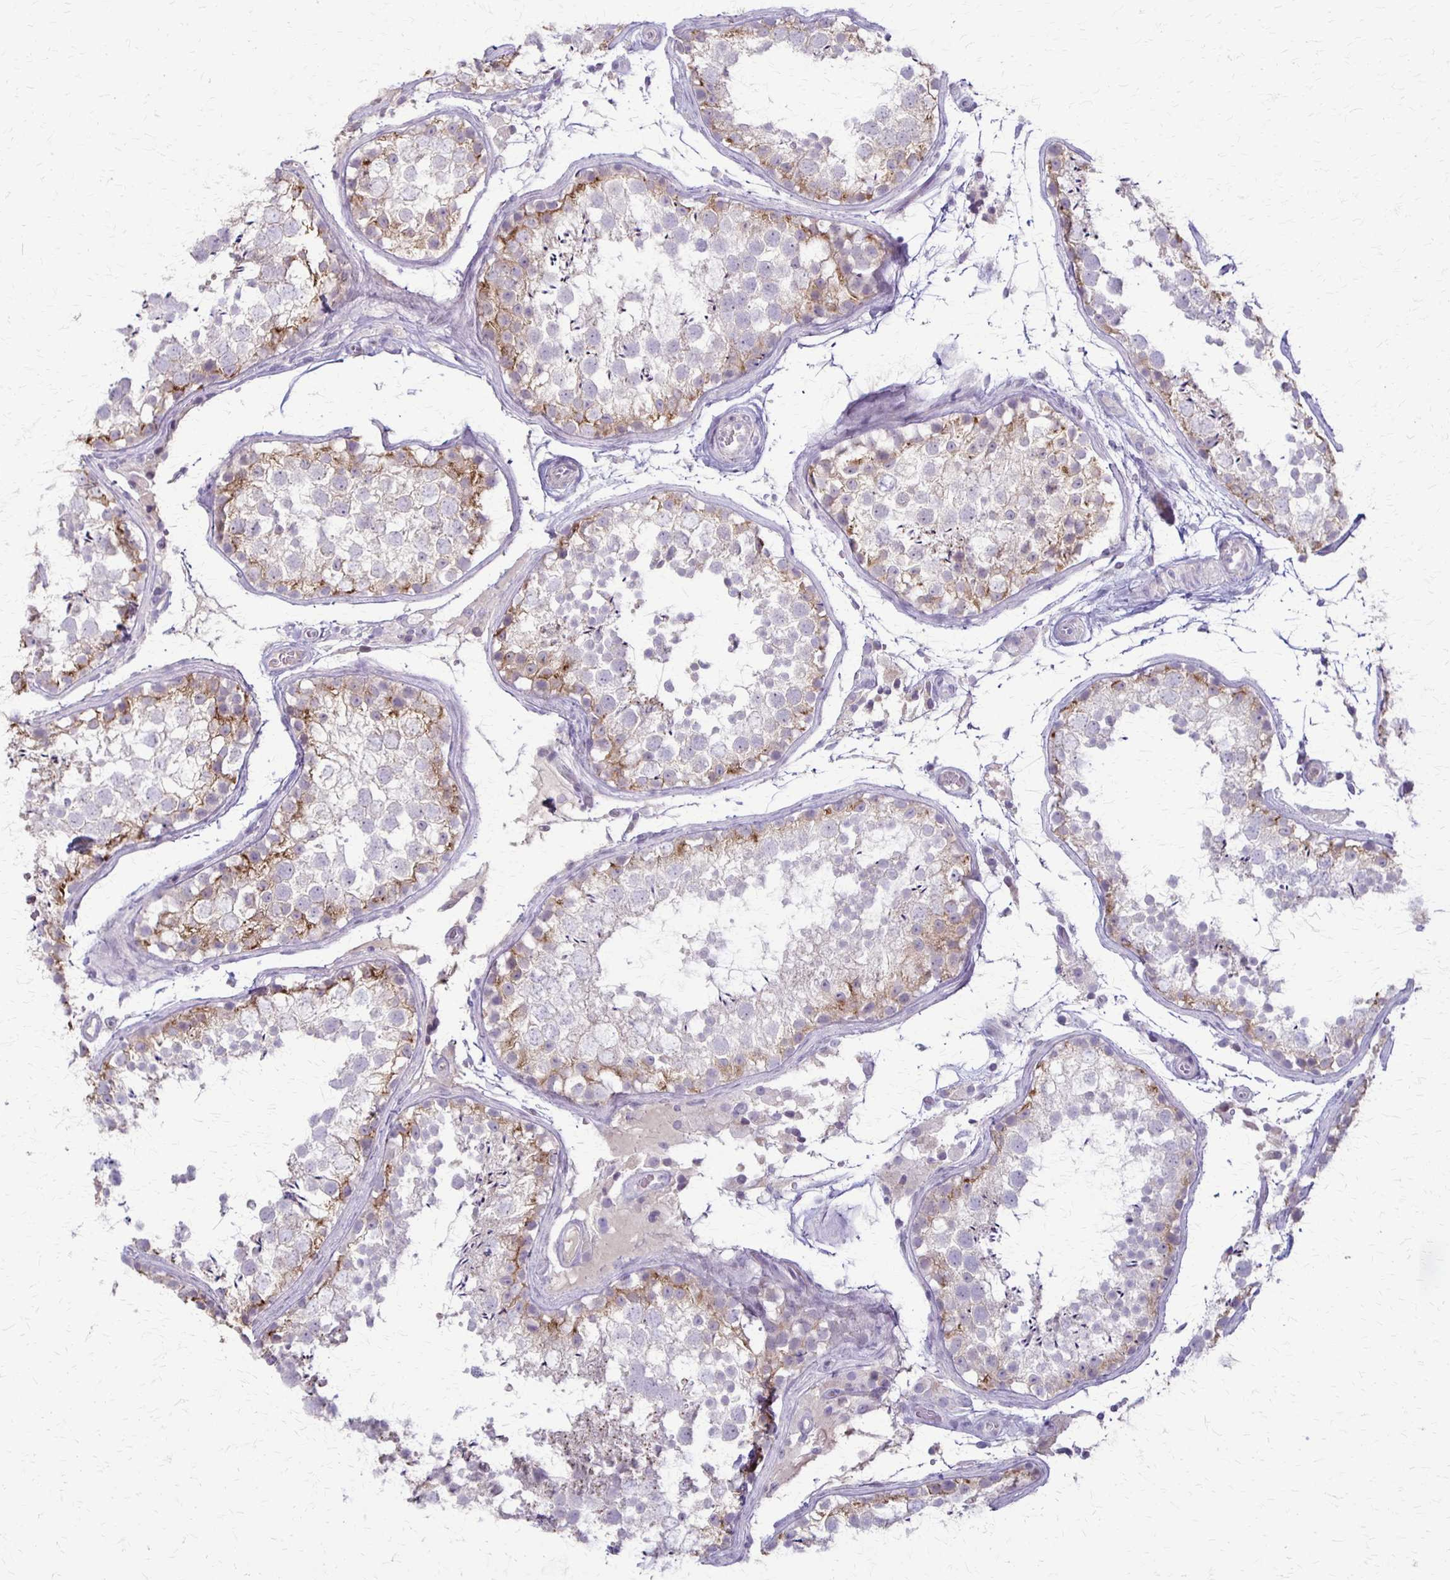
{"staining": {"intensity": "moderate", "quantity": "<25%", "location": "cytoplasmic/membranous"}, "tissue": "testis", "cell_type": "Cells in seminiferous ducts", "image_type": "normal", "snomed": [{"axis": "morphology", "description": "Normal tissue, NOS"}, {"axis": "topography", "description": "Testis"}], "caption": "Normal testis reveals moderate cytoplasmic/membranous positivity in approximately <25% of cells in seminiferous ducts, visualized by immunohistochemistry. Immunohistochemistry (ihc) stains the protein of interest in brown and the nuclei are stained blue.", "gene": "SLC35E2B", "patient": {"sex": "male", "age": 29}}